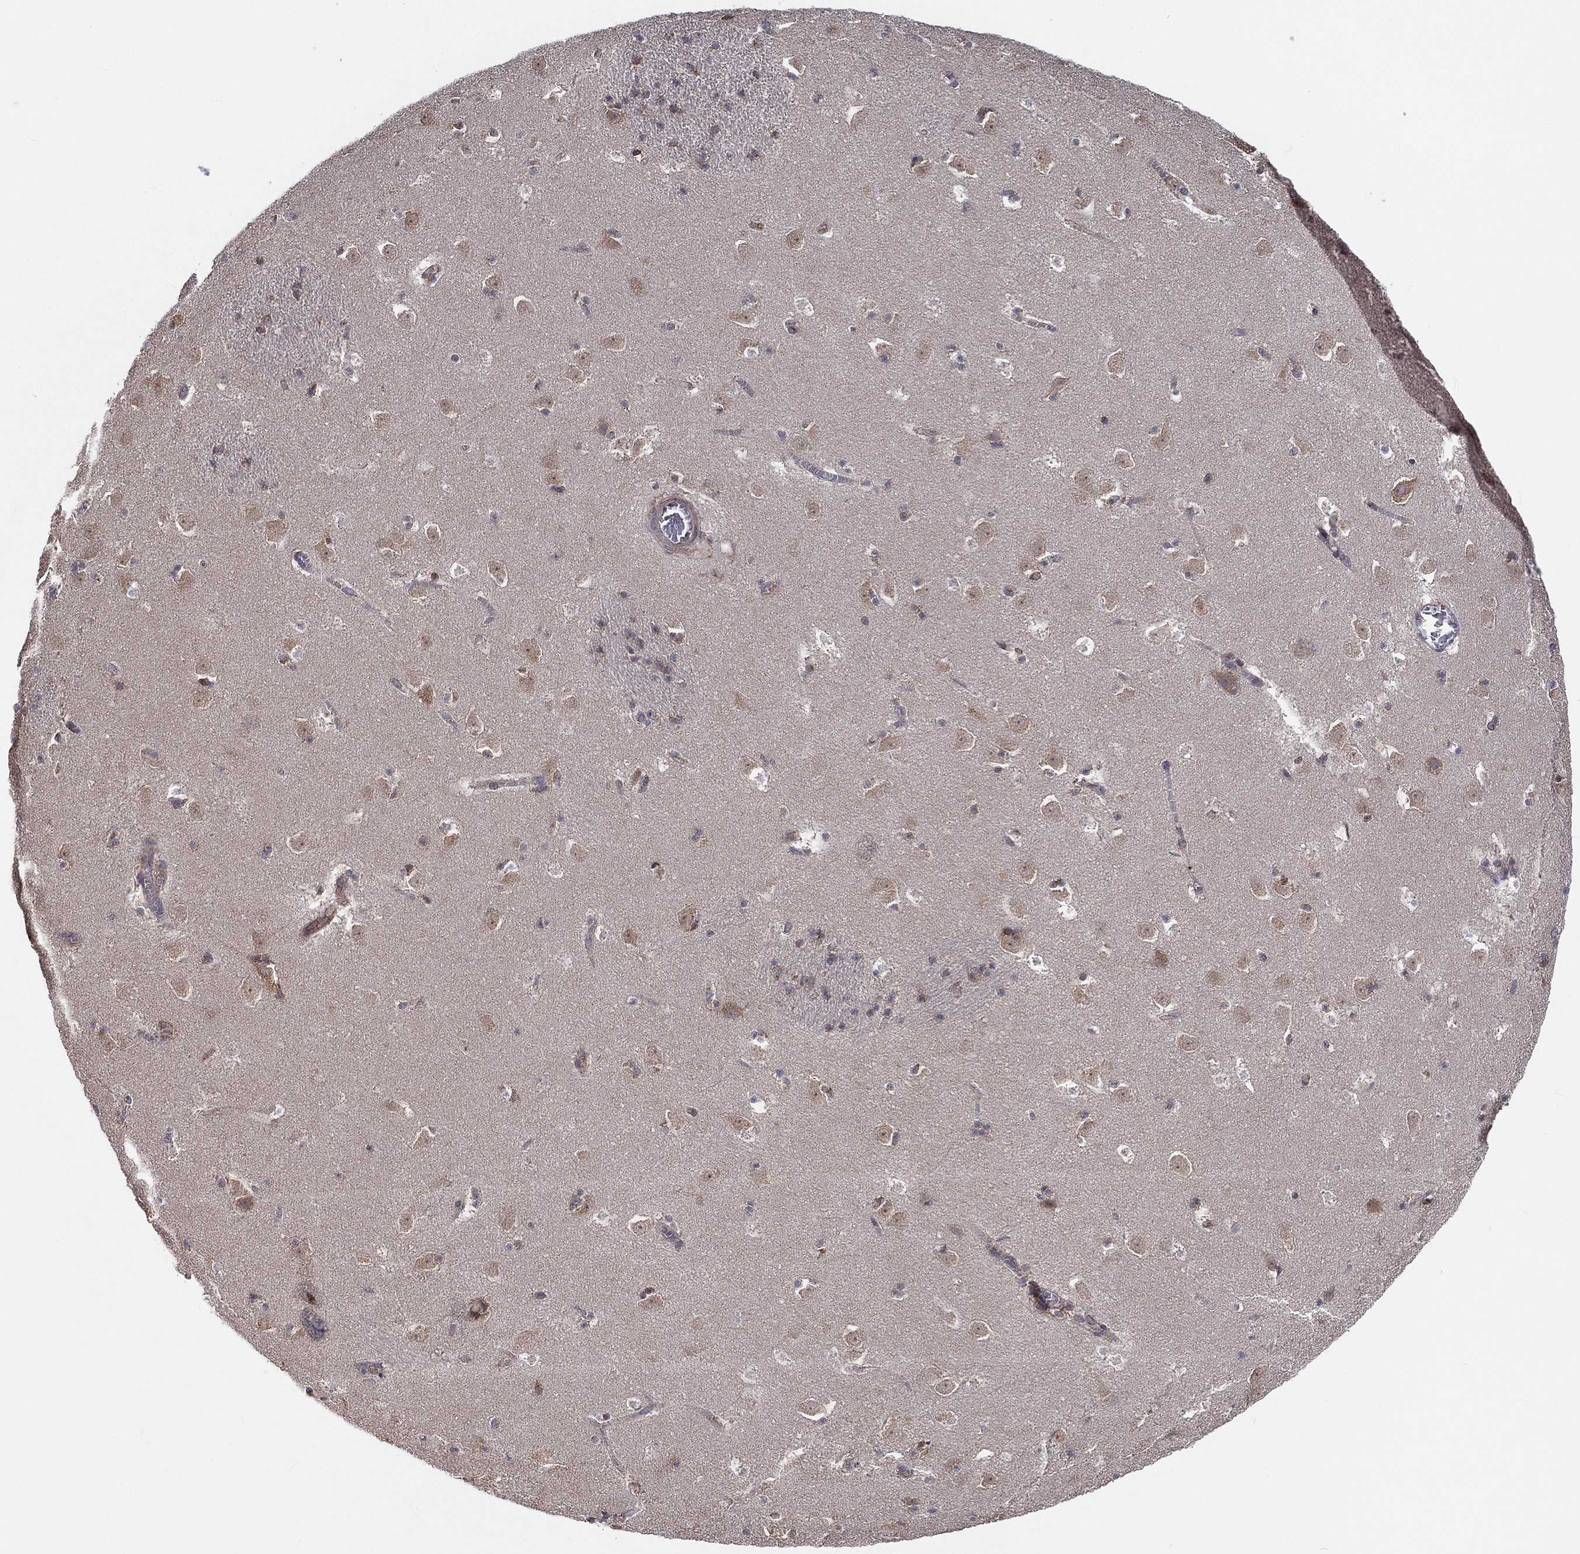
{"staining": {"intensity": "negative", "quantity": "none", "location": "none"}, "tissue": "caudate", "cell_type": "Glial cells", "image_type": "normal", "snomed": [{"axis": "morphology", "description": "Normal tissue, NOS"}, {"axis": "topography", "description": "Lateral ventricle wall"}], "caption": "Immunohistochemistry (IHC) of unremarkable caudate displays no expression in glial cells. The staining is performed using DAB brown chromogen with nuclei counter-stained in using hematoxylin.", "gene": "EIF2B5", "patient": {"sex": "female", "age": 42}}